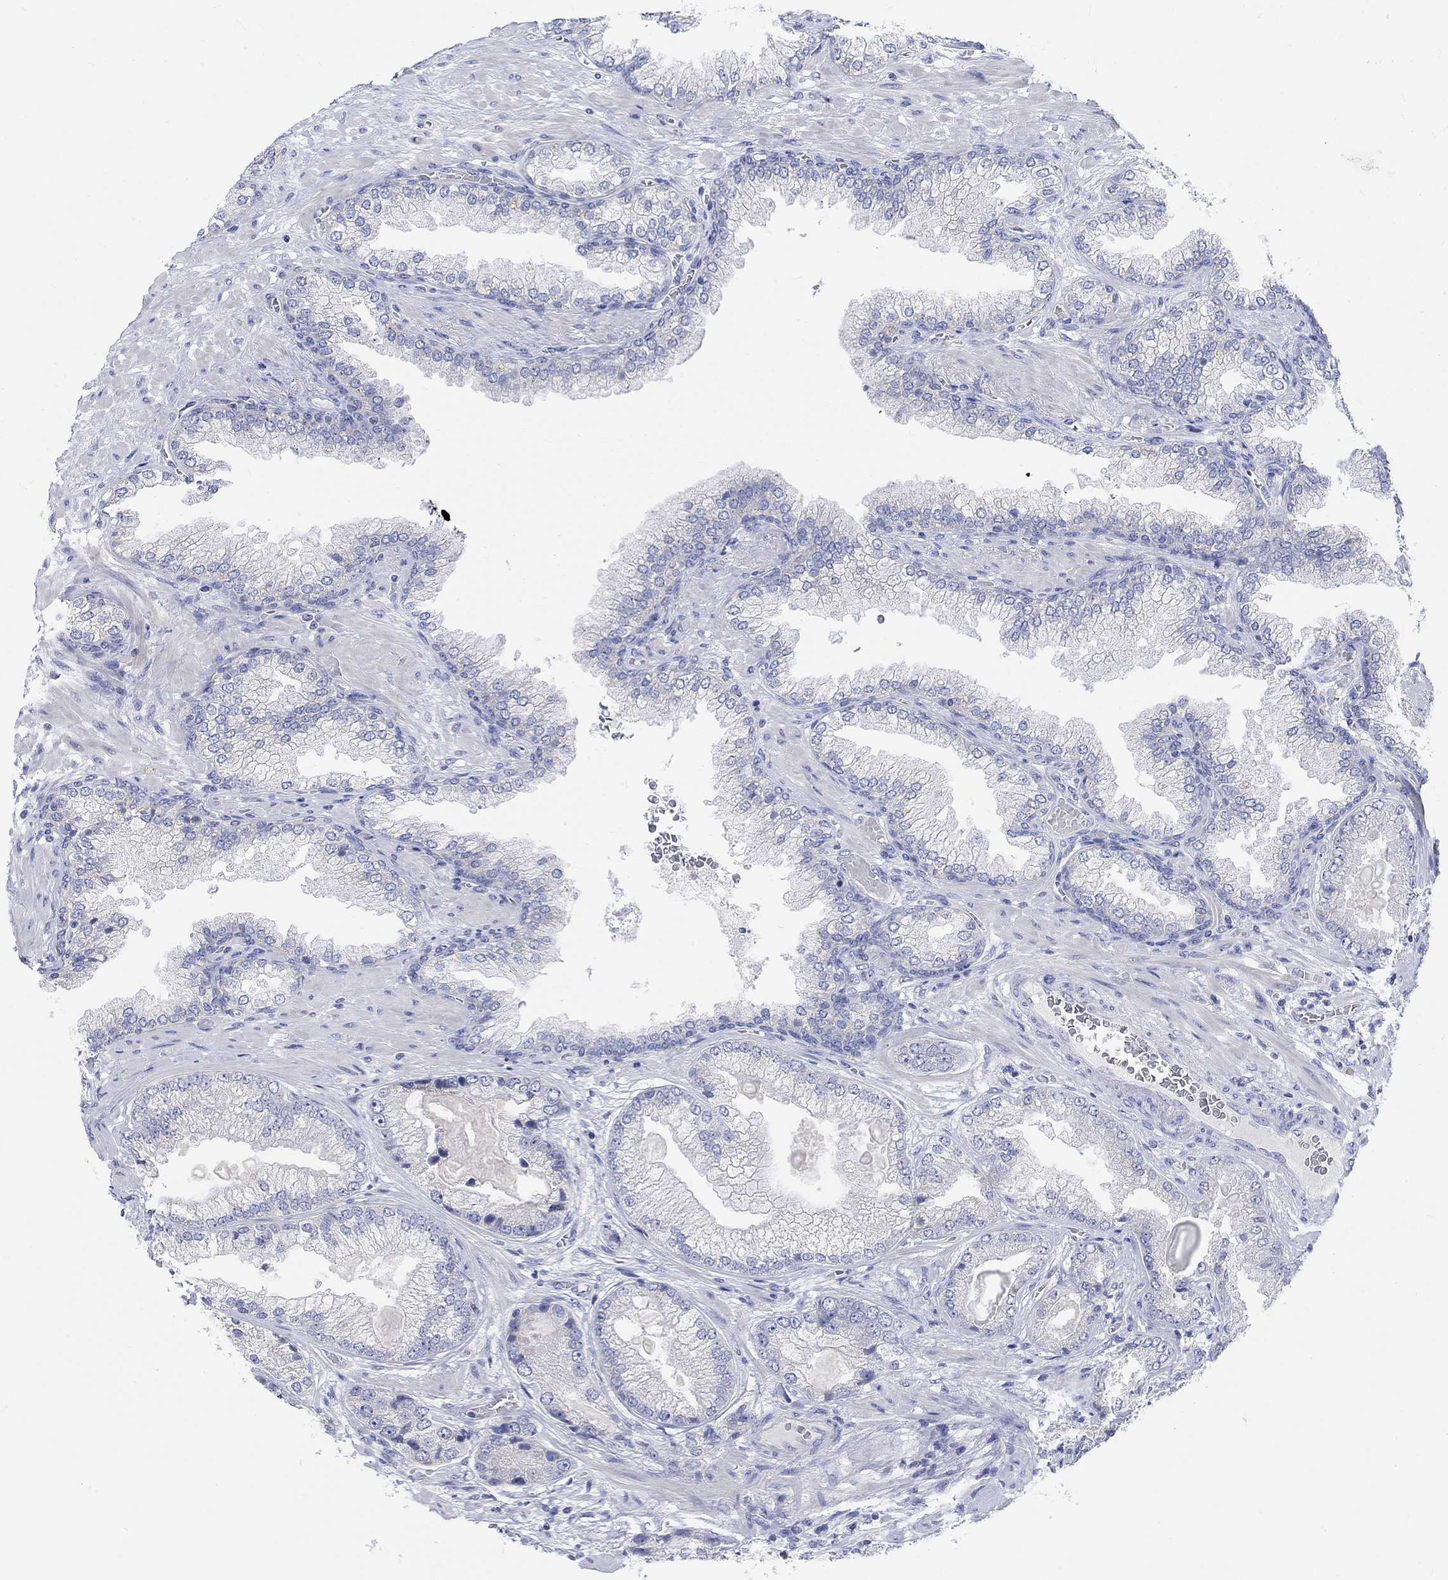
{"staining": {"intensity": "negative", "quantity": "none", "location": "none"}, "tissue": "prostate cancer", "cell_type": "Tumor cells", "image_type": "cancer", "snomed": [{"axis": "morphology", "description": "Adenocarcinoma, Low grade"}, {"axis": "topography", "description": "Prostate"}], "caption": "High power microscopy micrograph of an immunohistochemistry photomicrograph of prostate low-grade adenocarcinoma, revealing no significant expression in tumor cells. Brightfield microscopy of immunohistochemistry stained with DAB (3,3'-diaminobenzidine) (brown) and hematoxylin (blue), captured at high magnification.", "gene": "ATP6V1E2", "patient": {"sex": "male", "age": 57}}